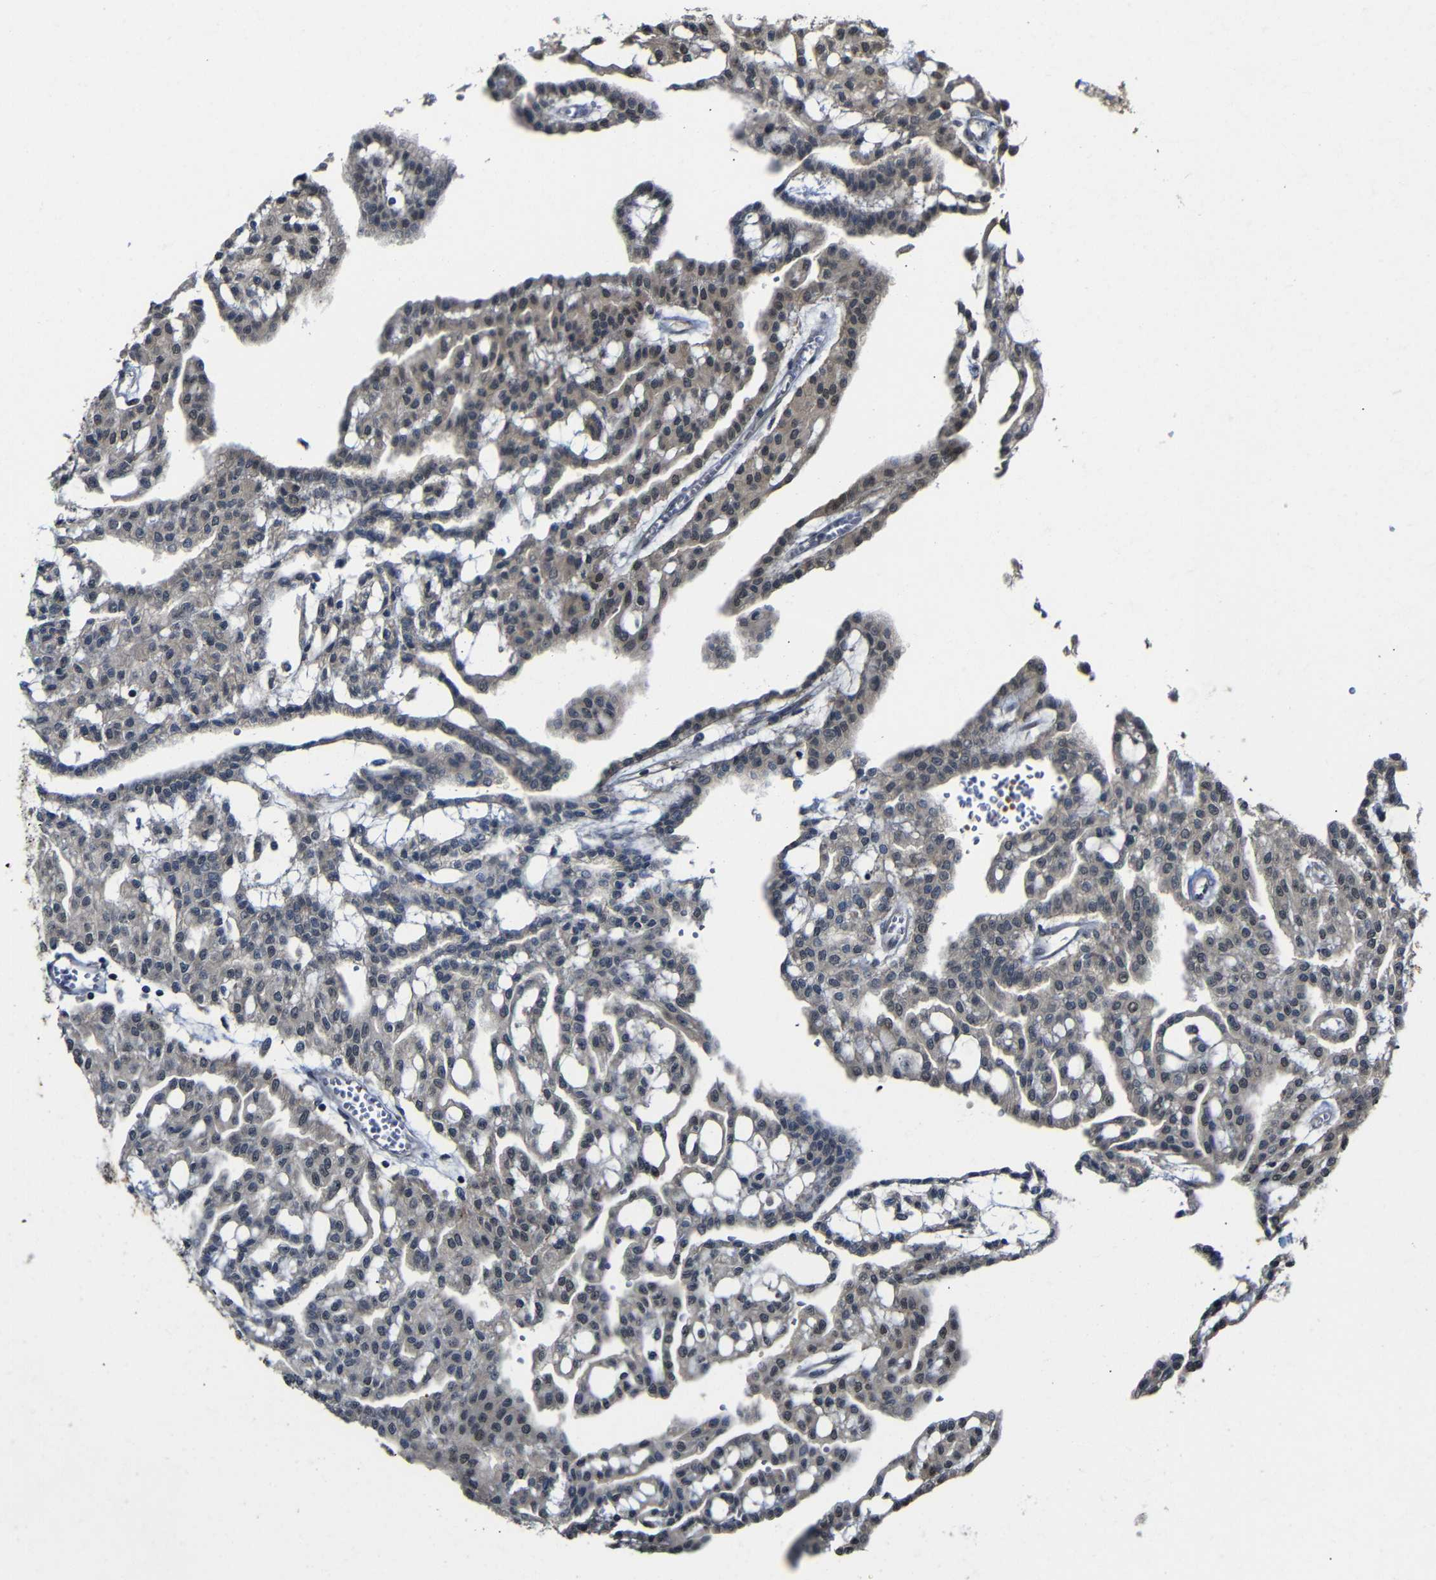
{"staining": {"intensity": "weak", "quantity": "<25%", "location": "cytoplasmic/membranous"}, "tissue": "renal cancer", "cell_type": "Tumor cells", "image_type": "cancer", "snomed": [{"axis": "morphology", "description": "Adenocarcinoma, NOS"}, {"axis": "topography", "description": "Kidney"}], "caption": "Immunohistochemical staining of human renal cancer shows no significant positivity in tumor cells.", "gene": "ATG12", "patient": {"sex": "male", "age": 63}}